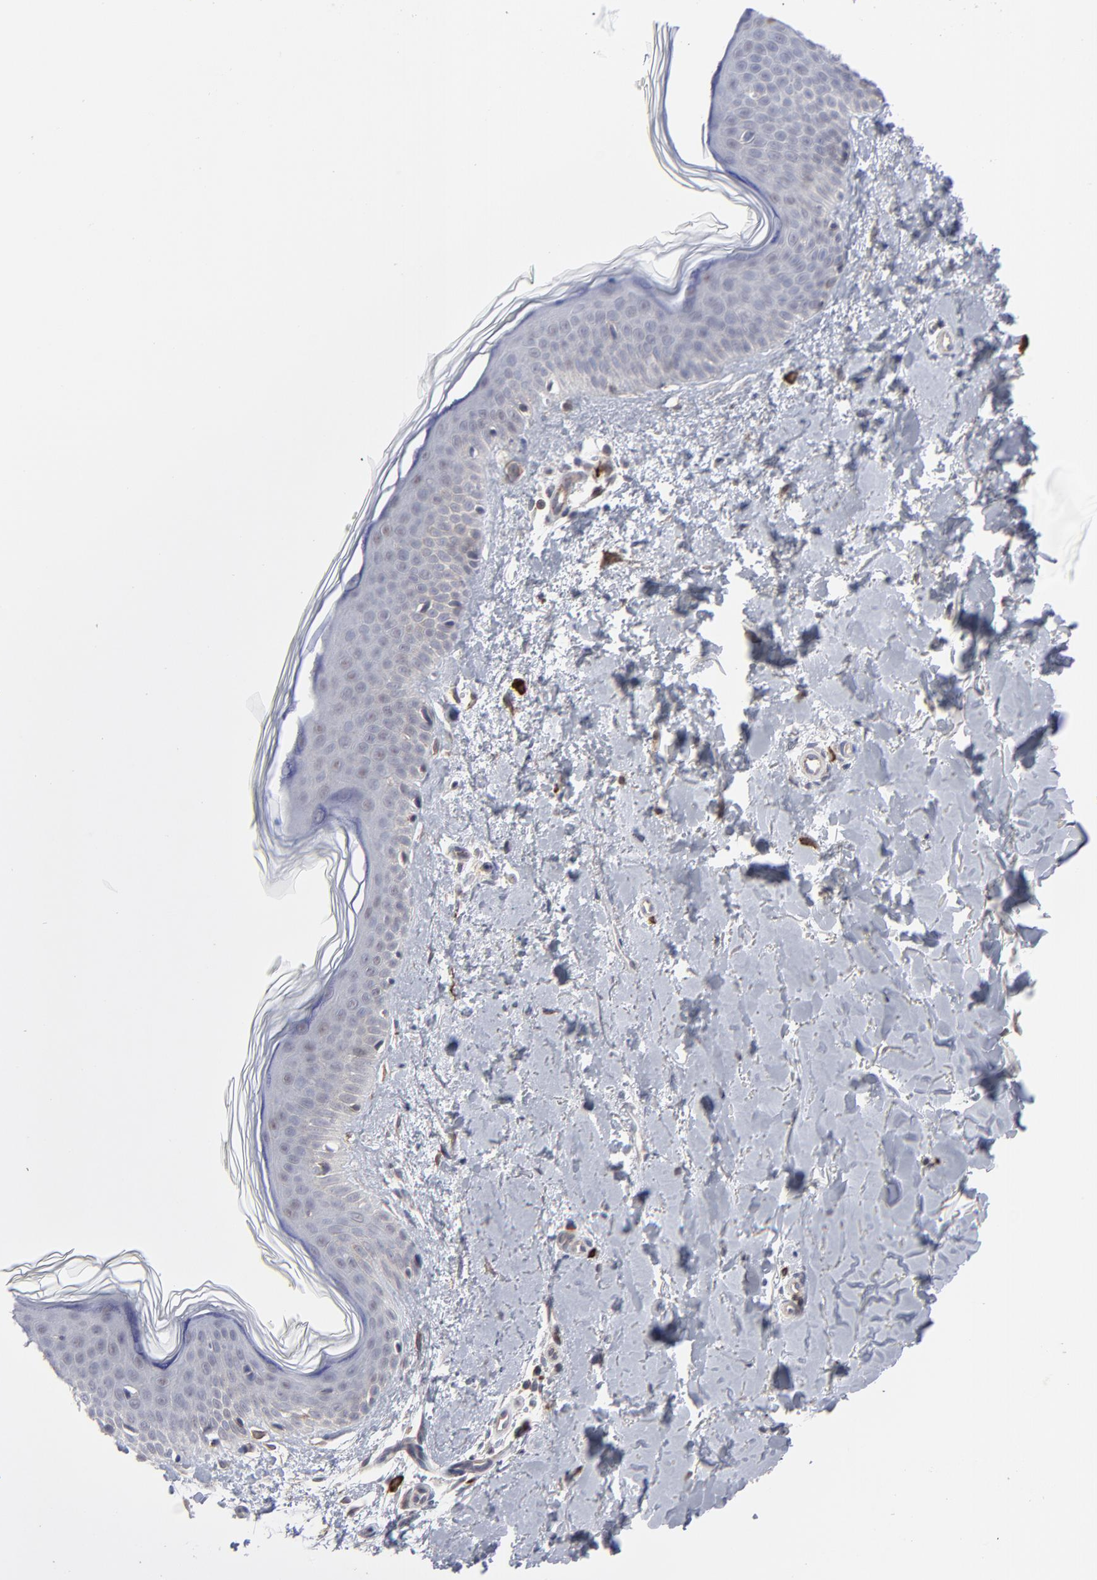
{"staining": {"intensity": "moderate", "quantity": ">75%", "location": "cytoplasmic/membranous"}, "tissue": "skin", "cell_type": "Fibroblasts", "image_type": "normal", "snomed": [{"axis": "morphology", "description": "Normal tissue, NOS"}, {"axis": "topography", "description": "Skin"}], "caption": "This is a histology image of IHC staining of benign skin, which shows moderate expression in the cytoplasmic/membranous of fibroblasts.", "gene": "NBN", "patient": {"sex": "female", "age": 56}}